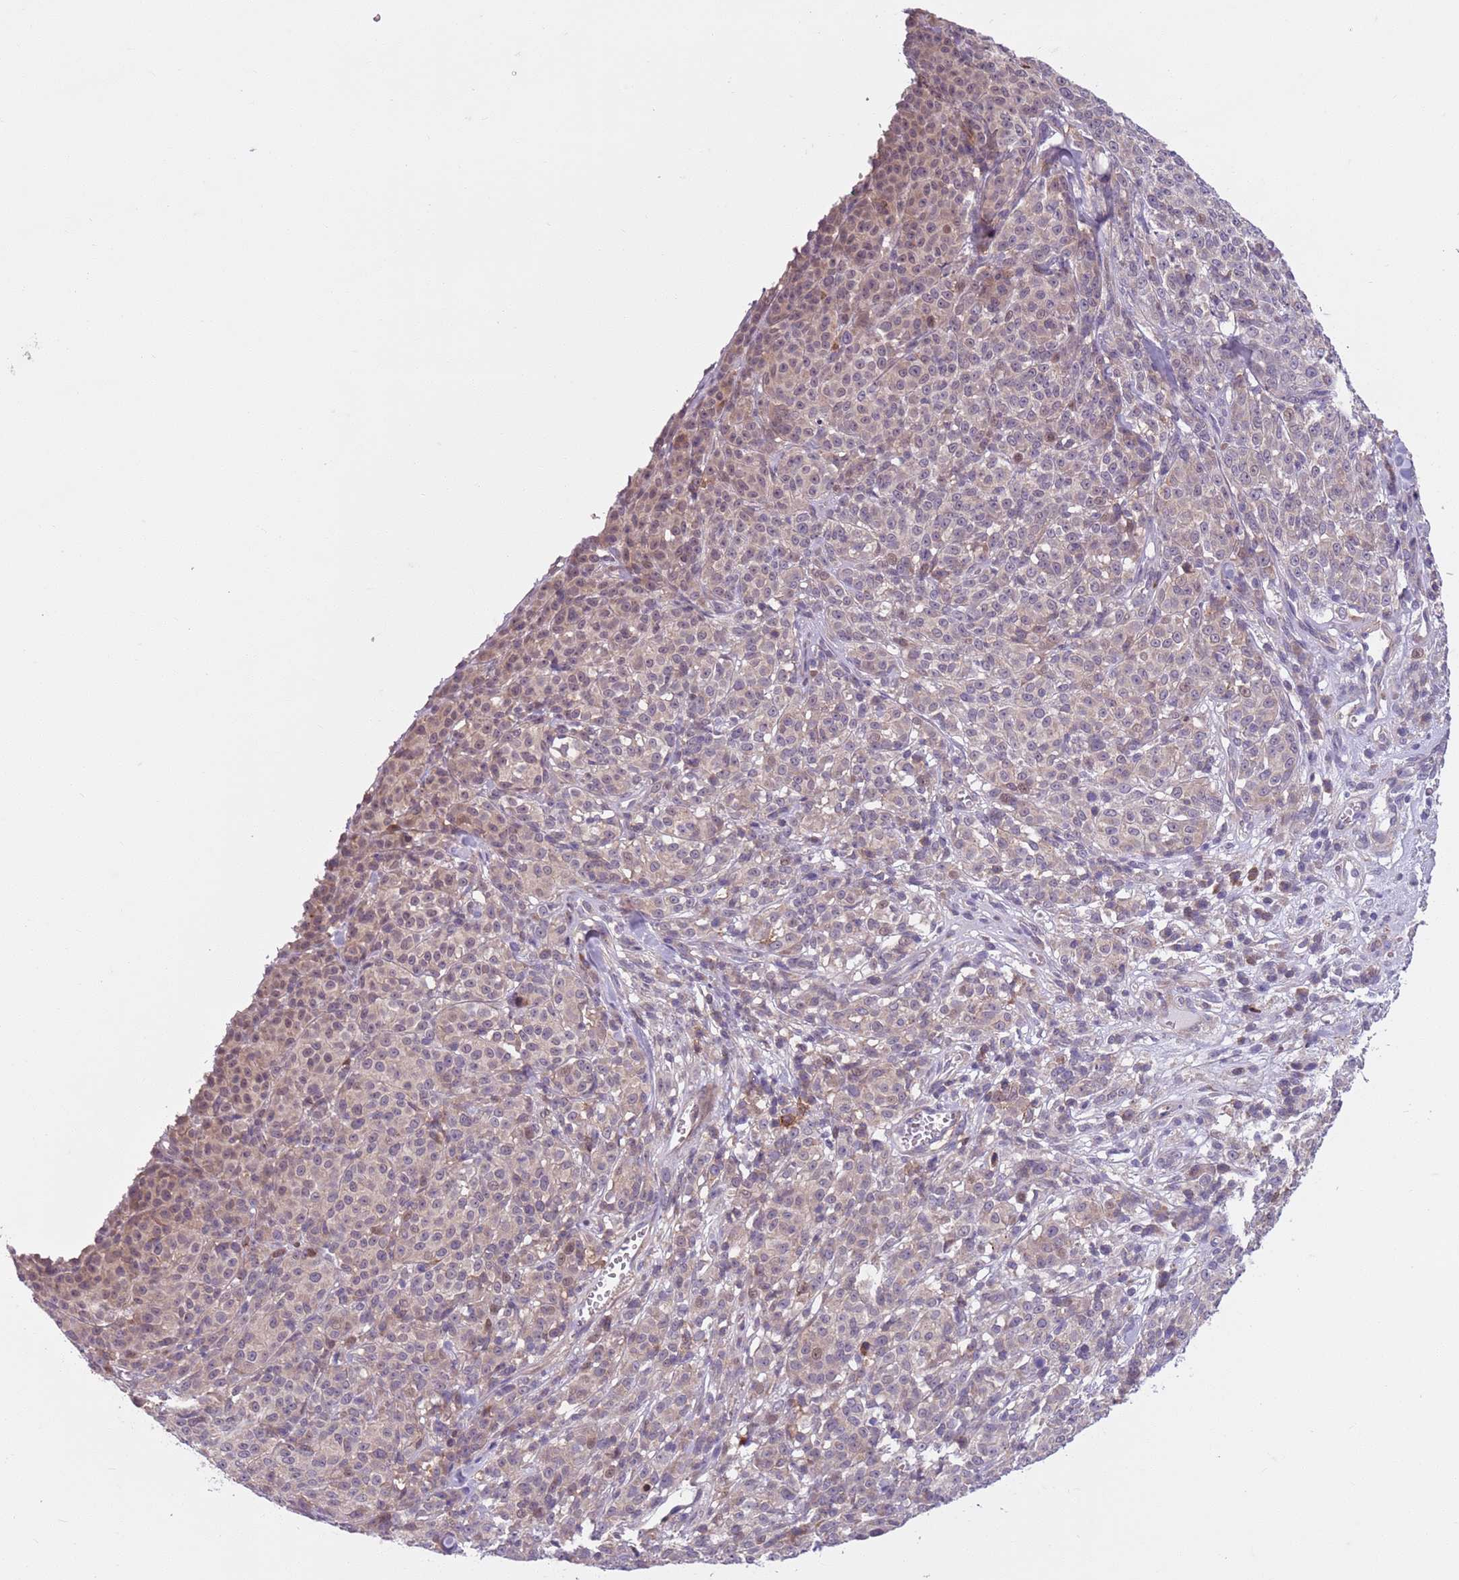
{"staining": {"intensity": "weak", "quantity": "<25%", "location": "cytoplasmic/membranous,nuclear"}, "tissue": "melanoma", "cell_type": "Tumor cells", "image_type": "cancer", "snomed": [{"axis": "morphology", "description": "Normal tissue, NOS"}, {"axis": "morphology", "description": "Malignant melanoma, NOS"}, {"axis": "topography", "description": "Skin"}], "caption": "Protein analysis of malignant melanoma shows no significant expression in tumor cells.", "gene": "JAML", "patient": {"sex": "female", "age": 34}}